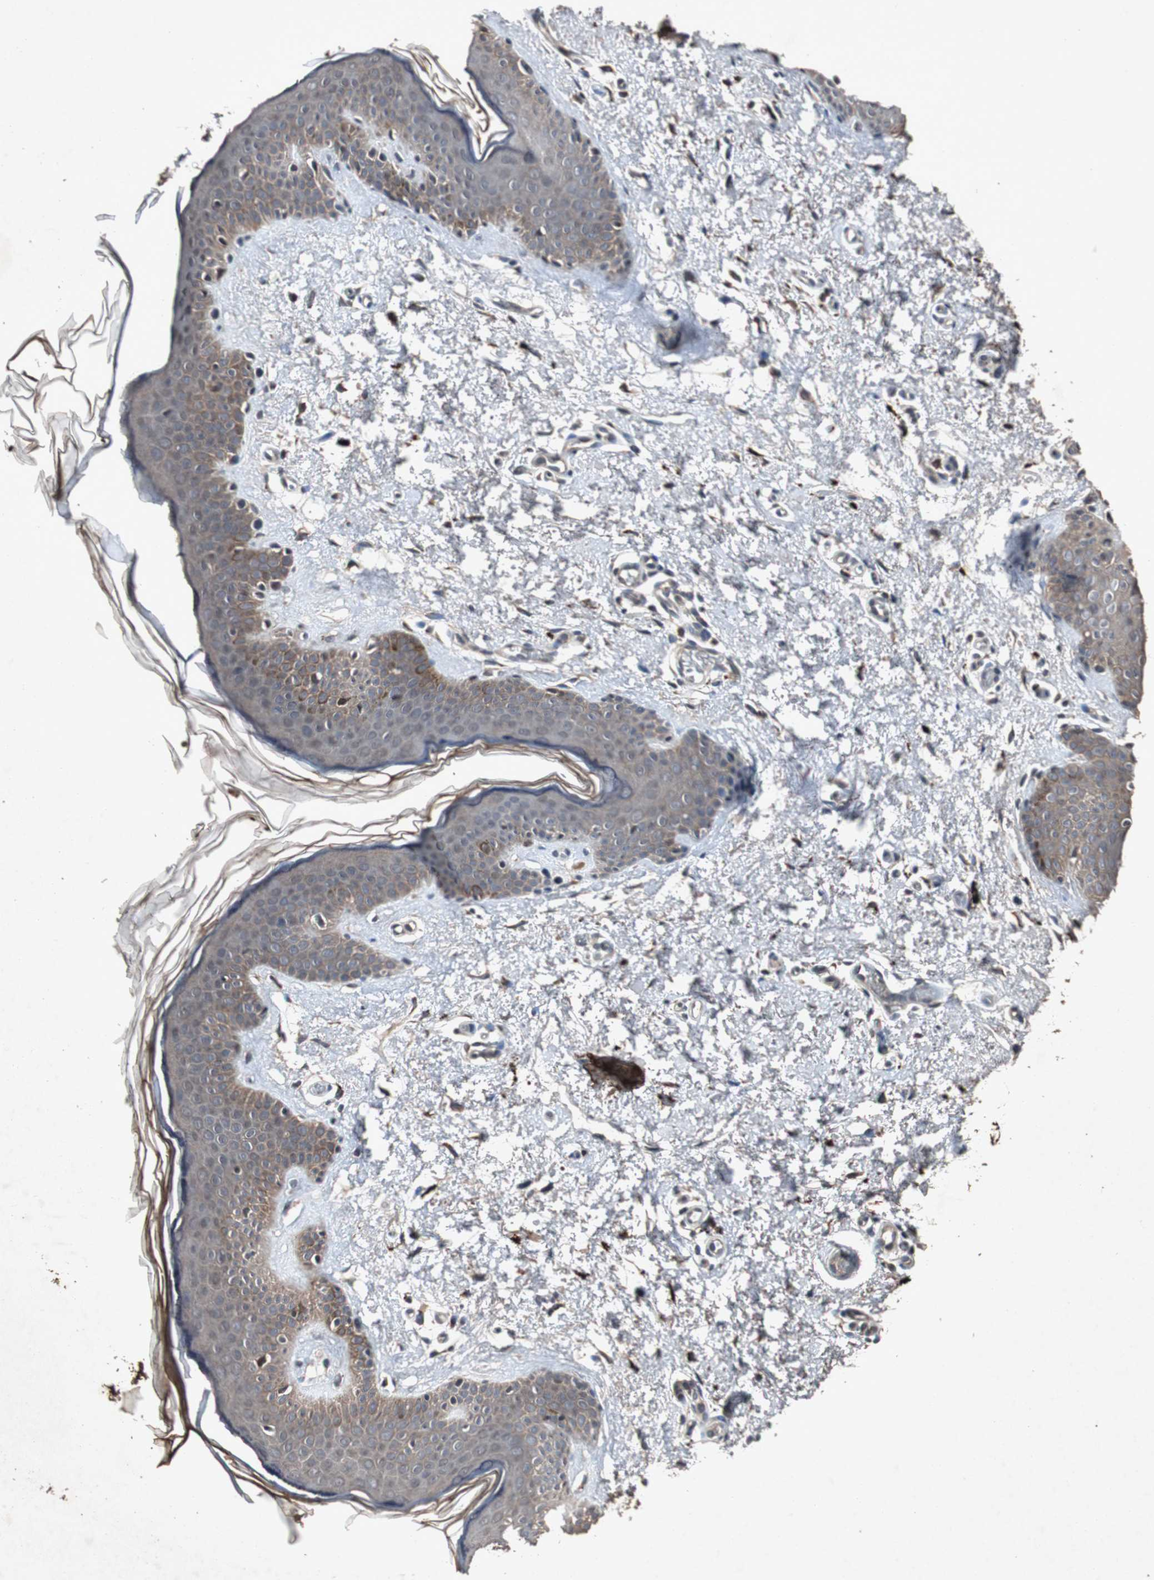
{"staining": {"intensity": "weak", "quantity": ">75%", "location": "cytoplasmic/membranous"}, "tissue": "skin", "cell_type": "Fibroblasts", "image_type": "normal", "snomed": [{"axis": "morphology", "description": "Normal tissue, NOS"}, {"axis": "topography", "description": "Skin"}], "caption": "The micrograph exhibits a brown stain indicating the presence of a protein in the cytoplasmic/membranous of fibroblasts in skin.", "gene": "SLIT2", "patient": {"sex": "female", "age": 56}}